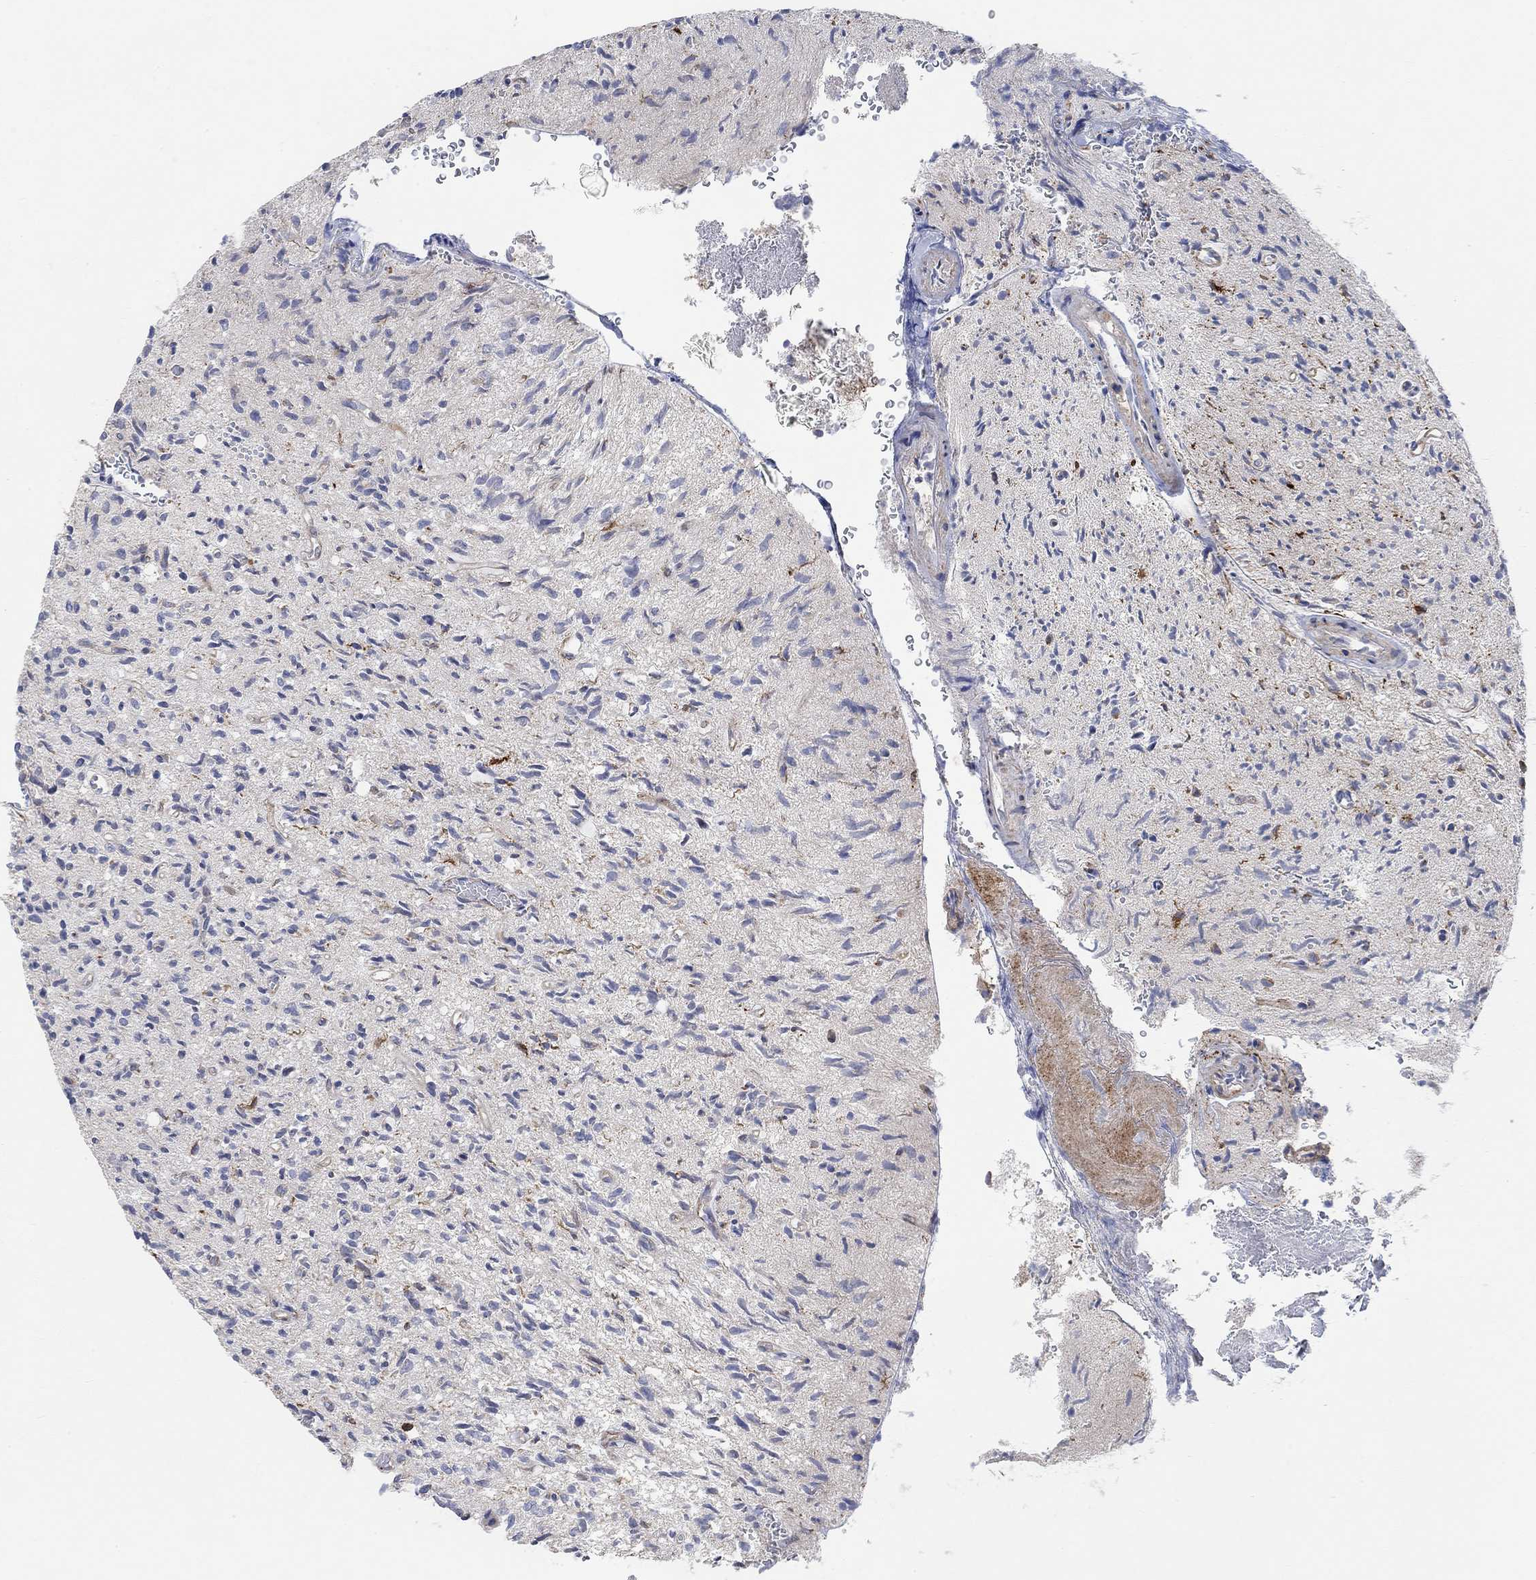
{"staining": {"intensity": "moderate", "quantity": "<25%", "location": "cytoplasmic/membranous"}, "tissue": "glioma", "cell_type": "Tumor cells", "image_type": "cancer", "snomed": [{"axis": "morphology", "description": "Glioma, malignant, High grade"}, {"axis": "topography", "description": "Brain"}], "caption": "Moderate cytoplasmic/membranous expression is identified in about <25% of tumor cells in malignant glioma (high-grade). Using DAB (brown) and hematoxylin (blue) stains, captured at high magnification using brightfield microscopy.", "gene": "HCRTR1", "patient": {"sex": "male", "age": 64}}